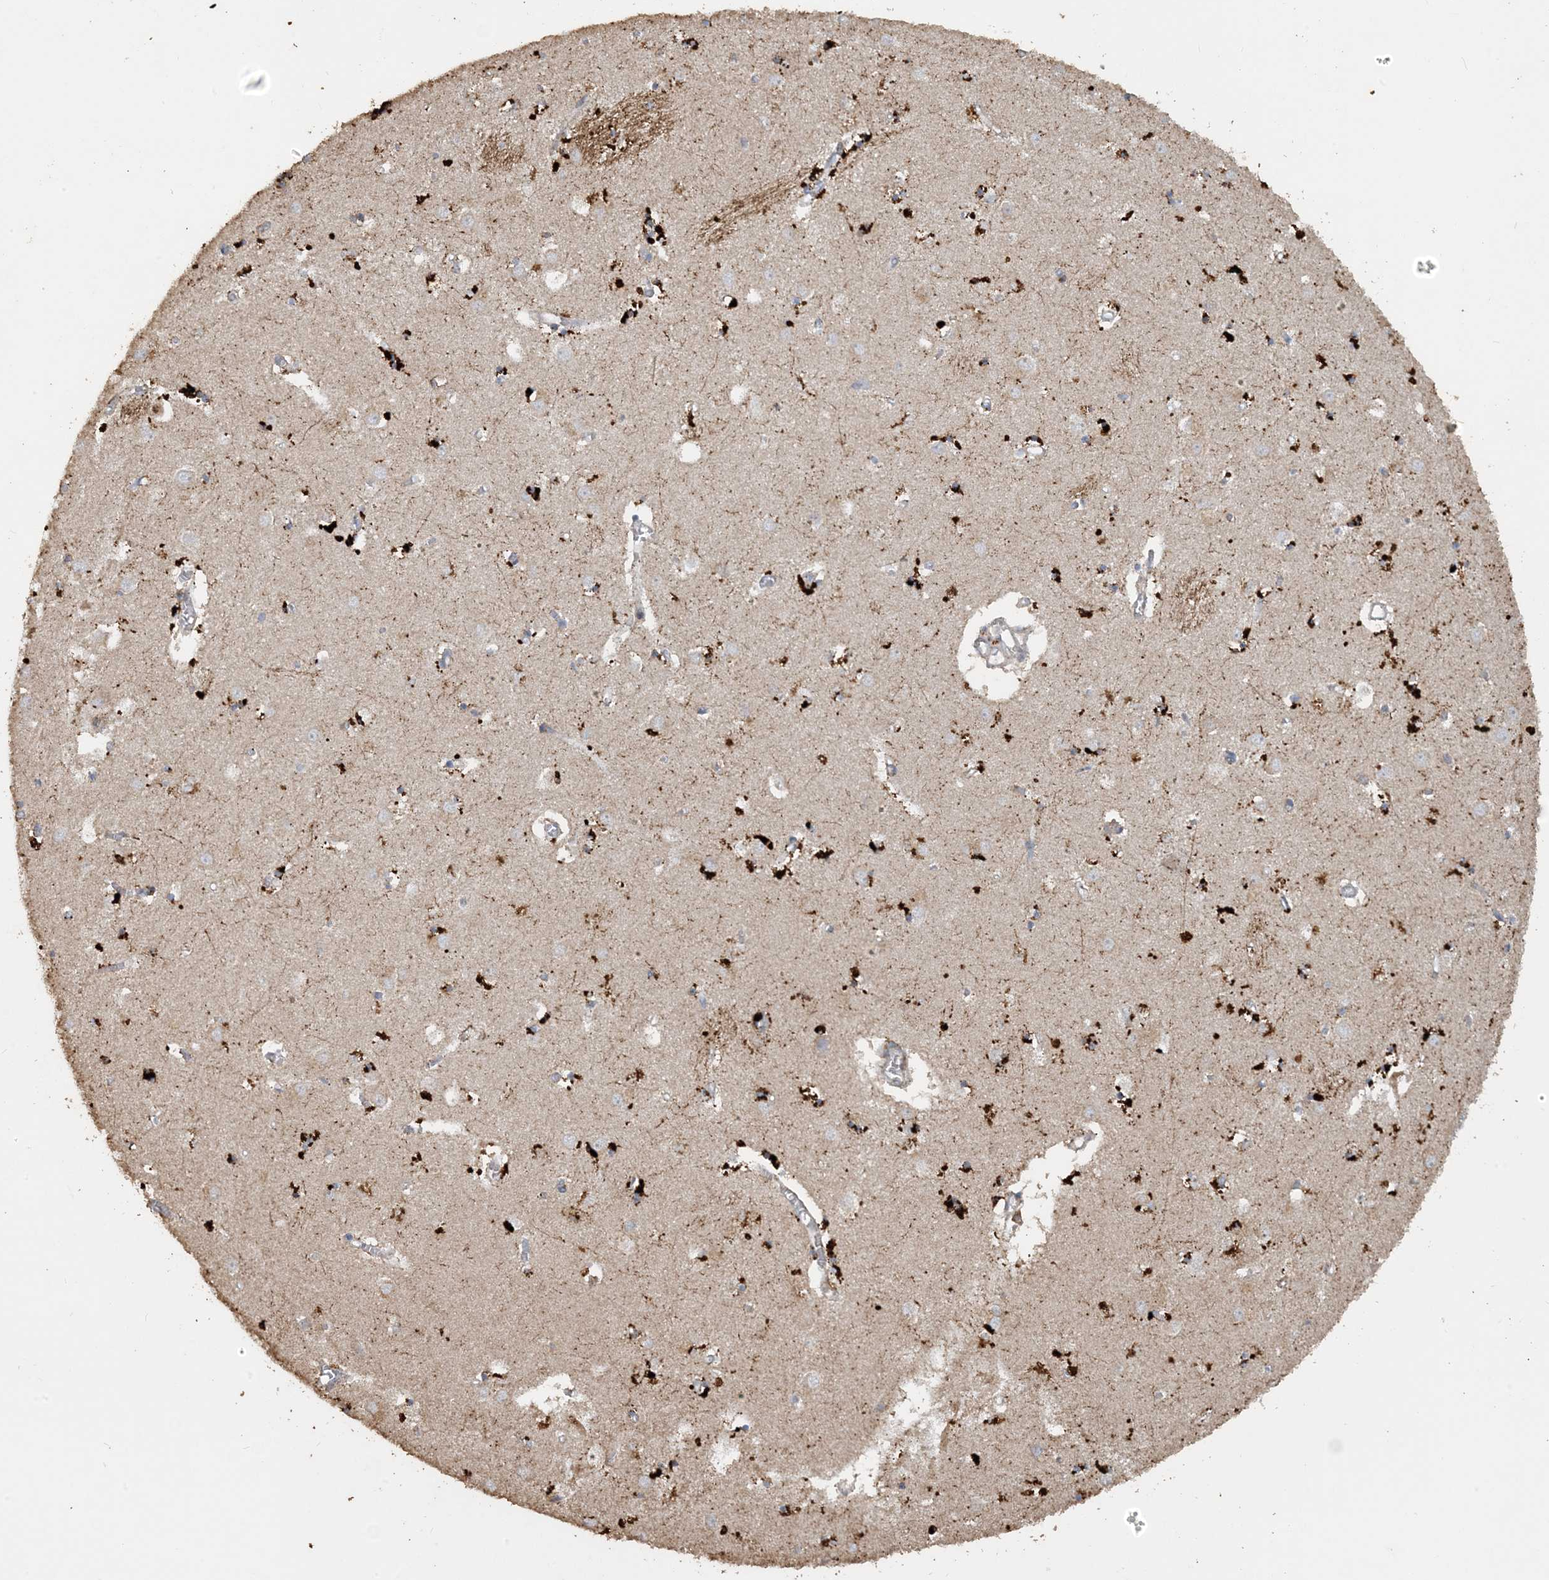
{"staining": {"intensity": "strong", "quantity": "25%-75%", "location": "cytoplasmic/membranous"}, "tissue": "caudate", "cell_type": "Glial cells", "image_type": "normal", "snomed": [{"axis": "morphology", "description": "Normal tissue, NOS"}, {"axis": "topography", "description": "Lateral ventricle wall"}], "caption": "High-magnification brightfield microscopy of normal caudate stained with DAB (brown) and counterstained with hematoxylin (blue). glial cells exhibit strong cytoplasmic/membranous staining is present in about25%-75% of cells.", "gene": "SFMBT2", "patient": {"sex": "male", "age": 70}}